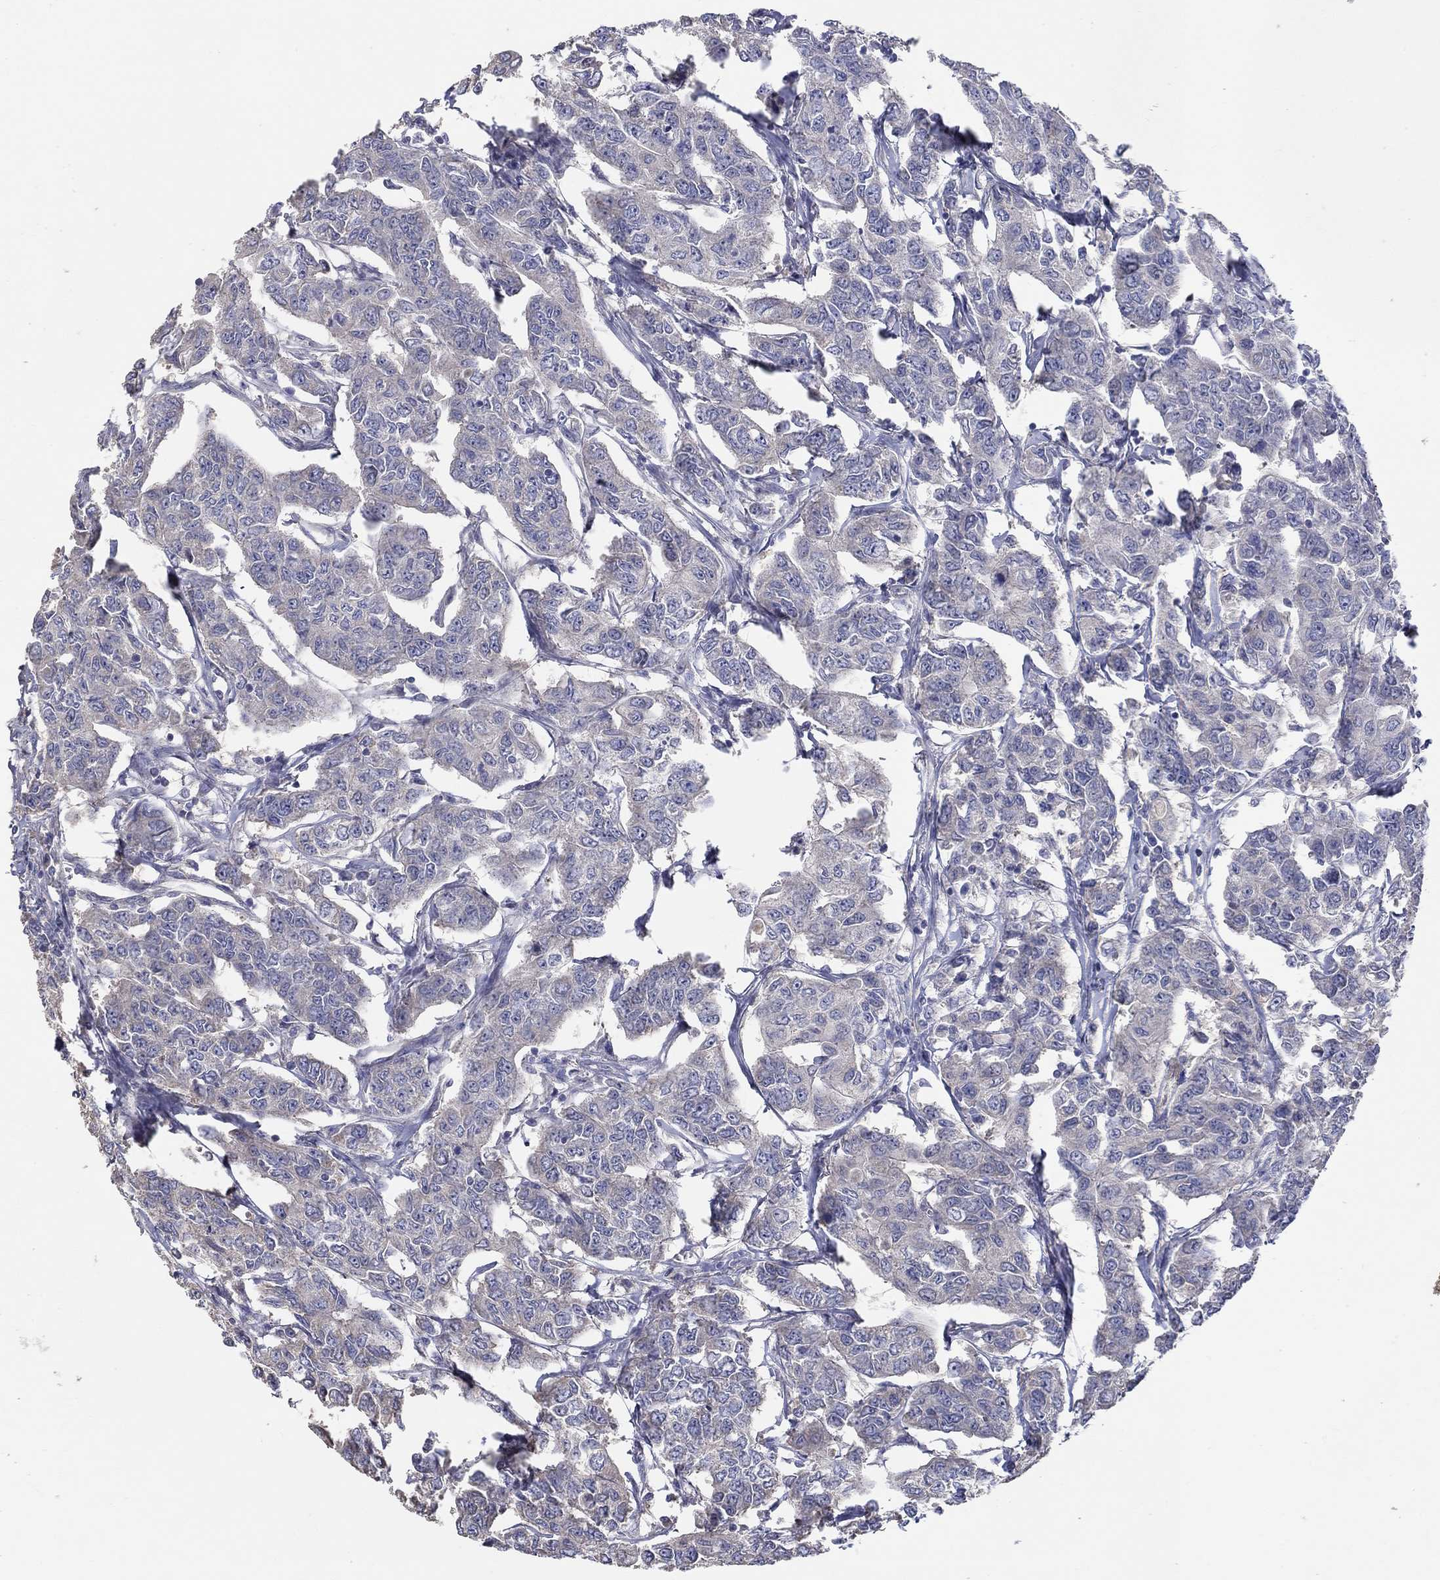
{"staining": {"intensity": "negative", "quantity": "none", "location": "none"}, "tissue": "breast cancer", "cell_type": "Tumor cells", "image_type": "cancer", "snomed": [{"axis": "morphology", "description": "Duct carcinoma"}, {"axis": "topography", "description": "Breast"}], "caption": "Breast cancer was stained to show a protein in brown. There is no significant staining in tumor cells.", "gene": "DOCK3", "patient": {"sex": "female", "age": 88}}